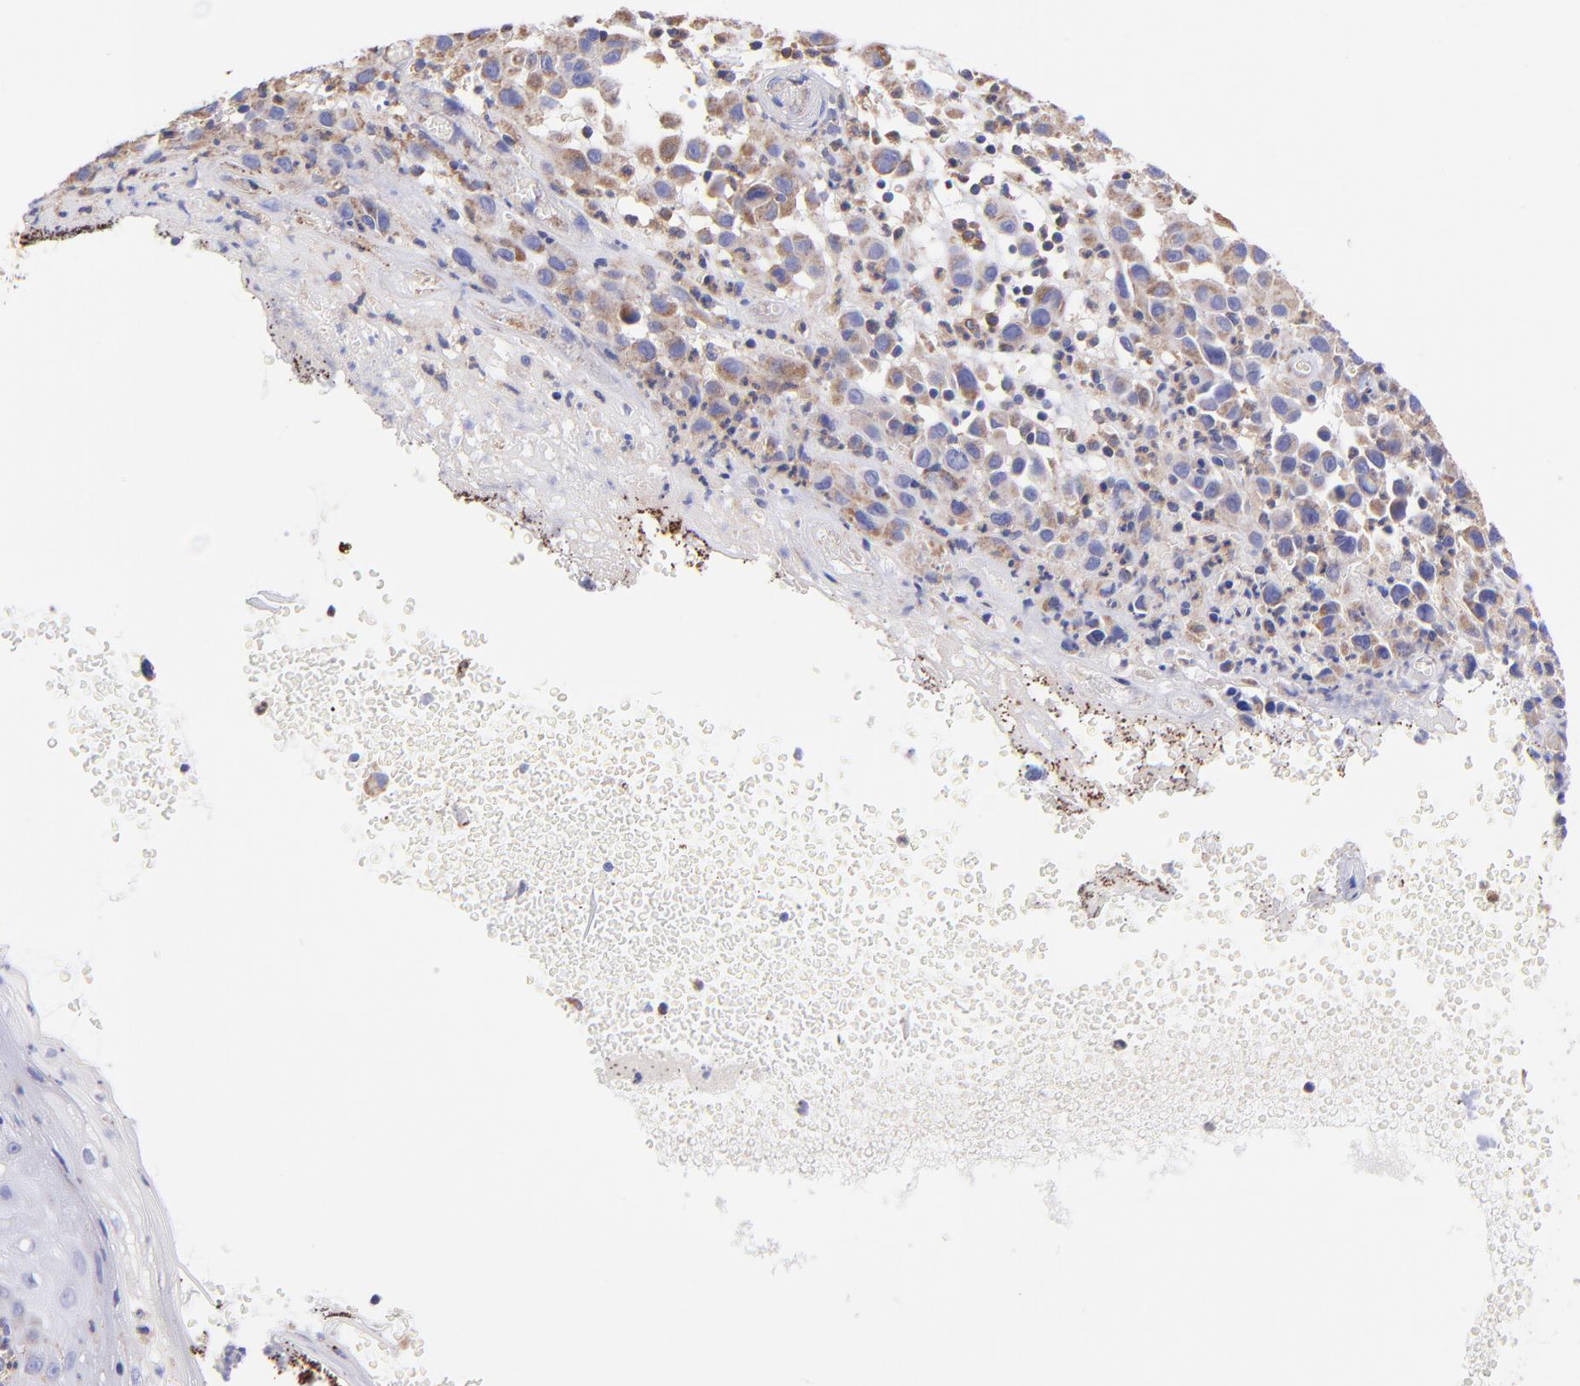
{"staining": {"intensity": "weak", "quantity": ">75%", "location": "cytoplasmic/membranous"}, "tissue": "melanoma", "cell_type": "Tumor cells", "image_type": "cancer", "snomed": [{"axis": "morphology", "description": "Malignant melanoma, NOS"}, {"axis": "topography", "description": "Skin"}], "caption": "The photomicrograph reveals immunohistochemical staining of malignant melanoma. There is weak cytoplasmic/membranous expression is identified in approximately >75% of tumor cells. Using DAB (brown) and hematoxylin (blue) stains, captured at high magnification using brightfield microscopy.", "gene": "PREX1", "patient": {"sex": "female", "age": 21}}